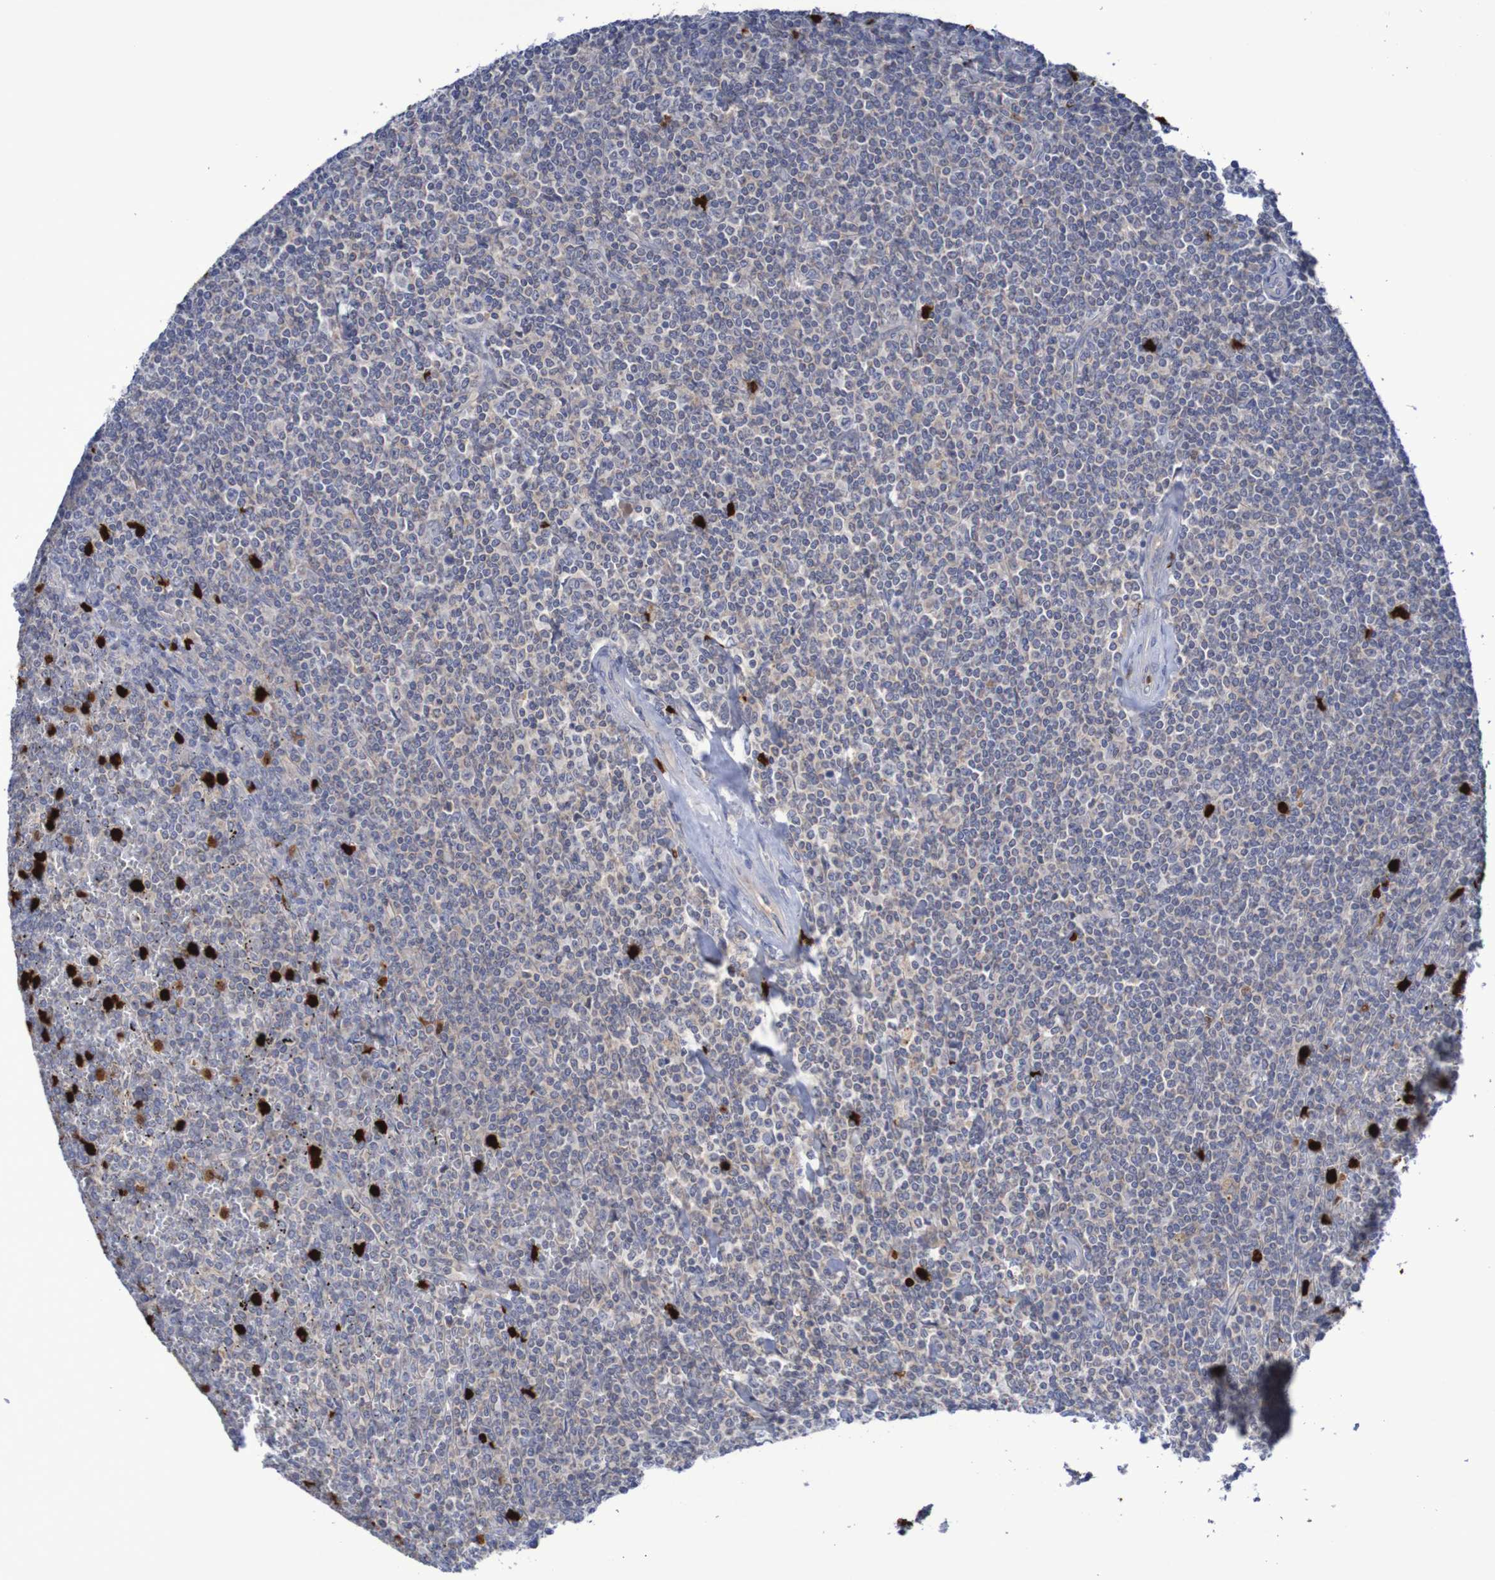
{"staining": {"intensity": "negative", "quantity": "none", "location": "none"}, "tissue": "lymphoma", "cell_type": "Tumor cells", "image_type": "cancer", "snomed": [{"axis": "morphology", "description": "Malignant lymphoma, non-Hodgkin's type, Low grade"}, {"axis": "topography", "description": "Spleen"}], "caption": "A photomicrograph of human lymphoma is negative for staining in tumor cells. (Brightfield microscopy of DAB (3,3'-diaminobenzidine) IHC at high magnification).", "gene": "PARP4", "patient": {"sex": "female", "age": 19}}